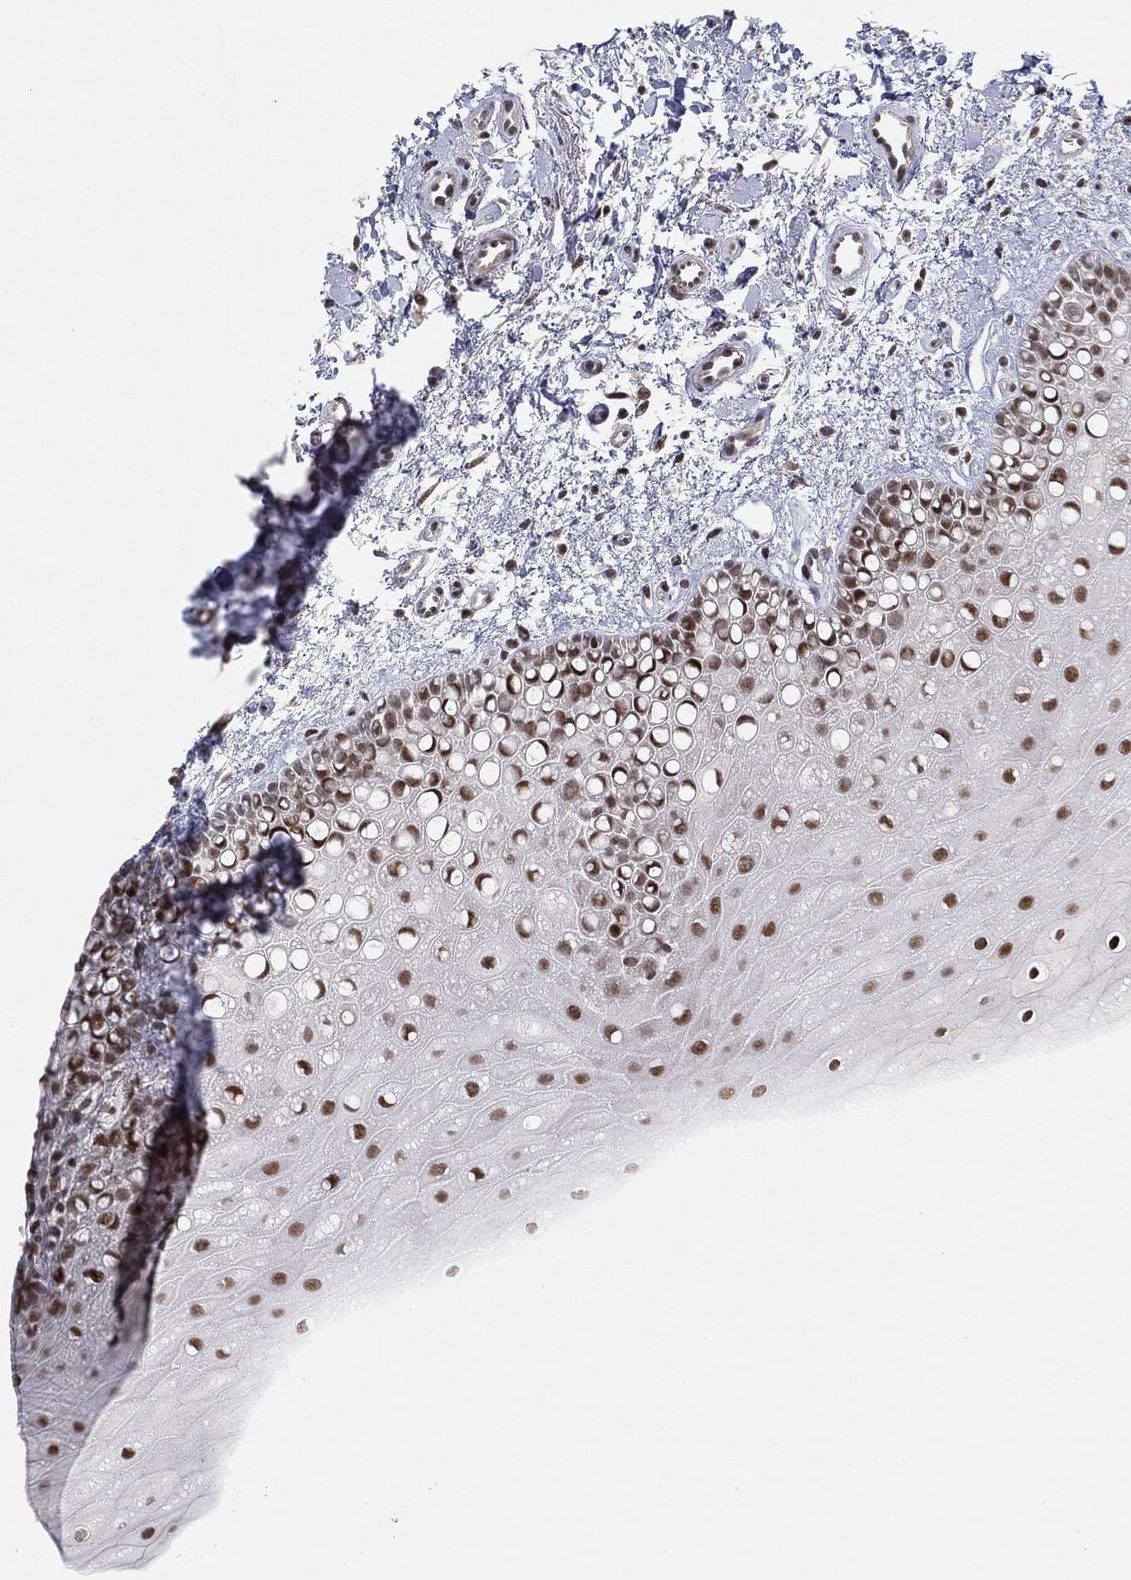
{"staining": {"intensity": "moderate", "quantity": ">75%", "location": "nuclear"}, "tissue": "oral mucosa", "cell_type": "Squamous epithelial cells", "image_type": "normal", "snomed": [{"axis": "morphology", "description": "Normal tissue, NOS"}, {"axis": "topography", "description": "Oral tissue"}], "caption": "The micrograph displays immunohistochemical staining of benign oral mucosa. There is moderate nuclear positivity is seen in approximately >75% of squamous epithelial cells. Using DAB (brown) and hematoxylin (blue) stains, captured at high magnification using brightfield microscopy.", "gene": "DGCR8", "patient": {"sex": "female", "age": 78}}